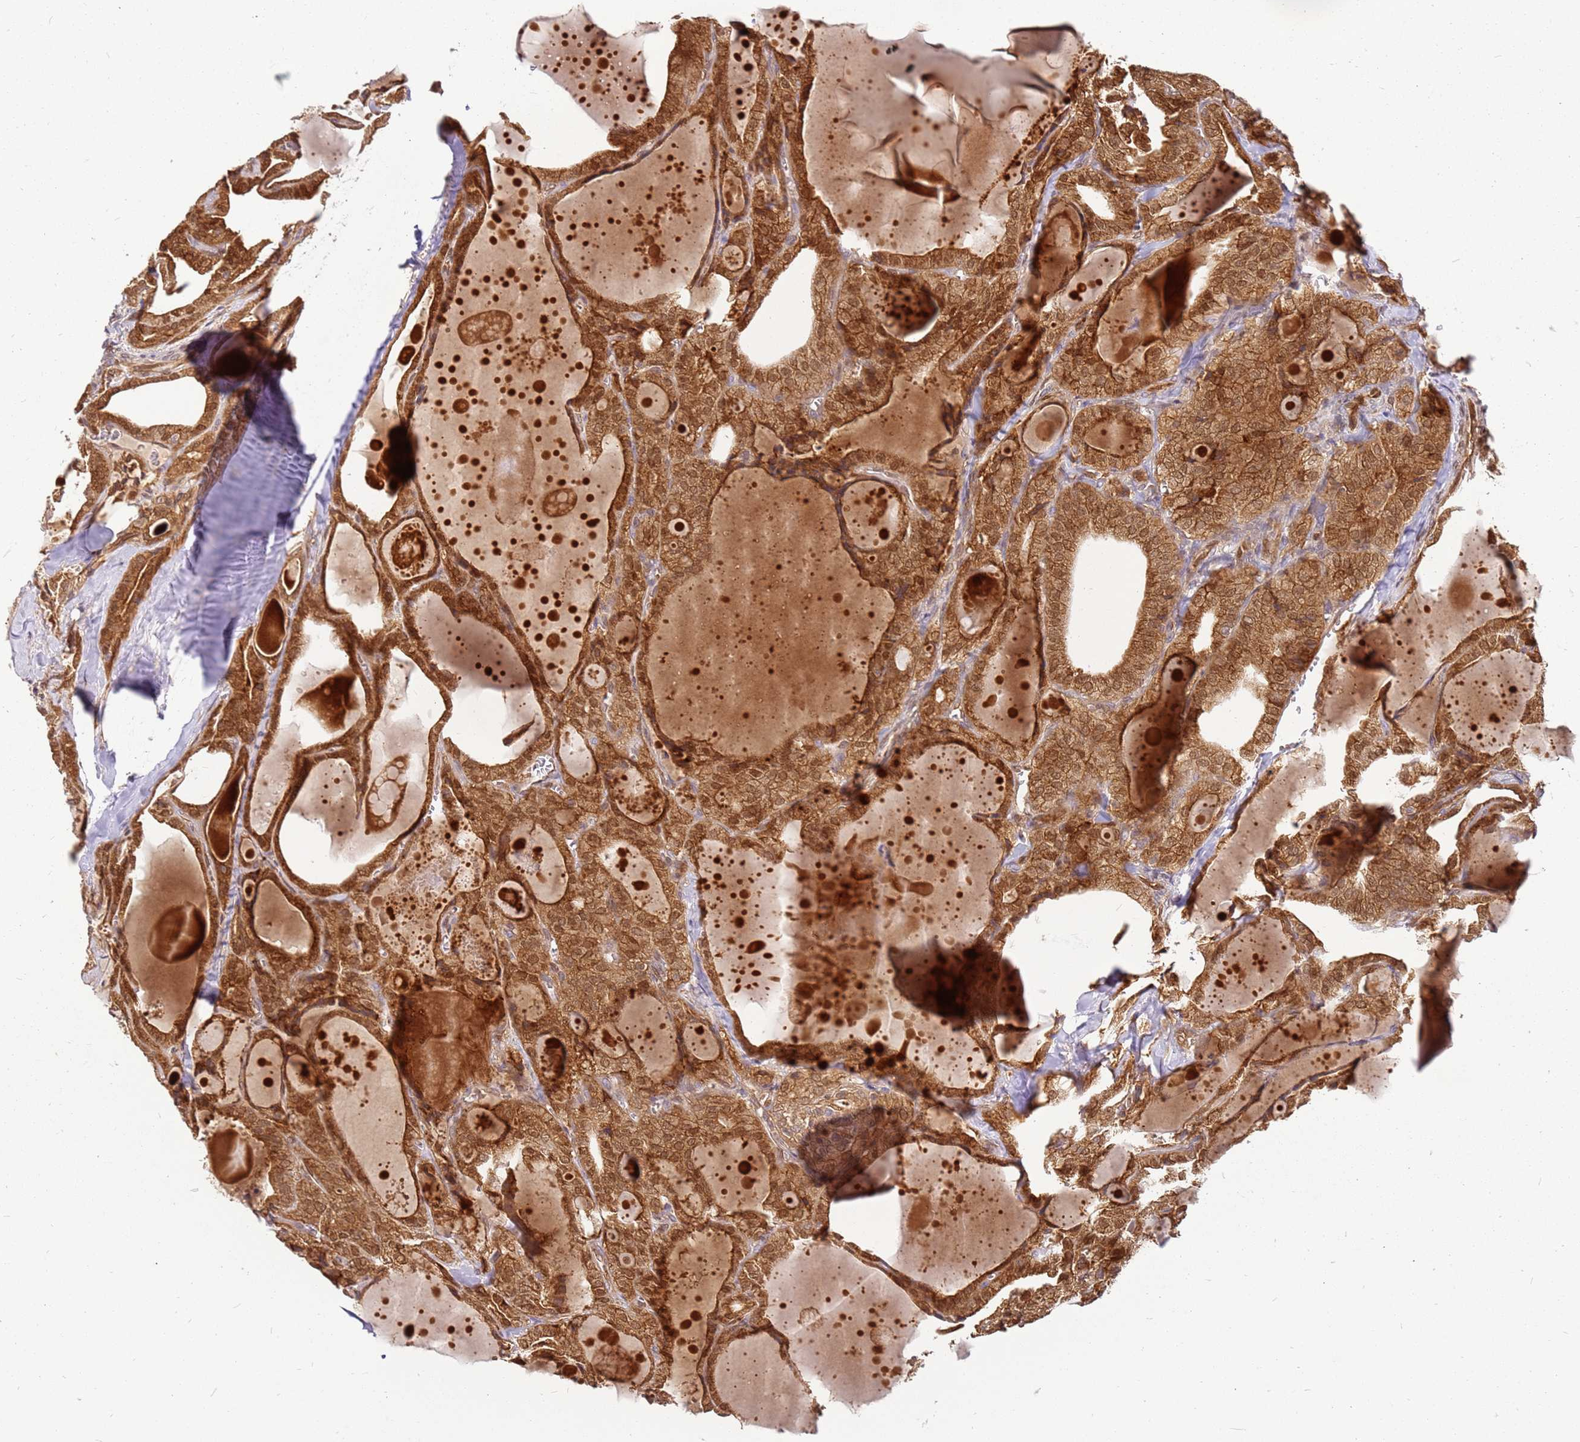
{"staining": {"intensity": "strong", "quantity": ">75%", "location": "cytoplasmic/membranous,nuclear"}, "tissue": "thyroid cancer", "cell_type": "Tumor cells", "image_type": "cancer", "snomed": [{"axis": "morphology", "description": "Papillary adenocarcinoma, NOS"}, {"axis": "topography", "description": "Thyroid gland"}], "caption": "A high-resolution photomicrograph shows IHC staining of thyroid cancer (papillary adenocarcinoma), which demonstrates strong cytoplasmic/membranous and nuclear staining in about >75% of tumor cells.", "gene": "NUDT14", "patient": {"sex": "male", "age": 52}}